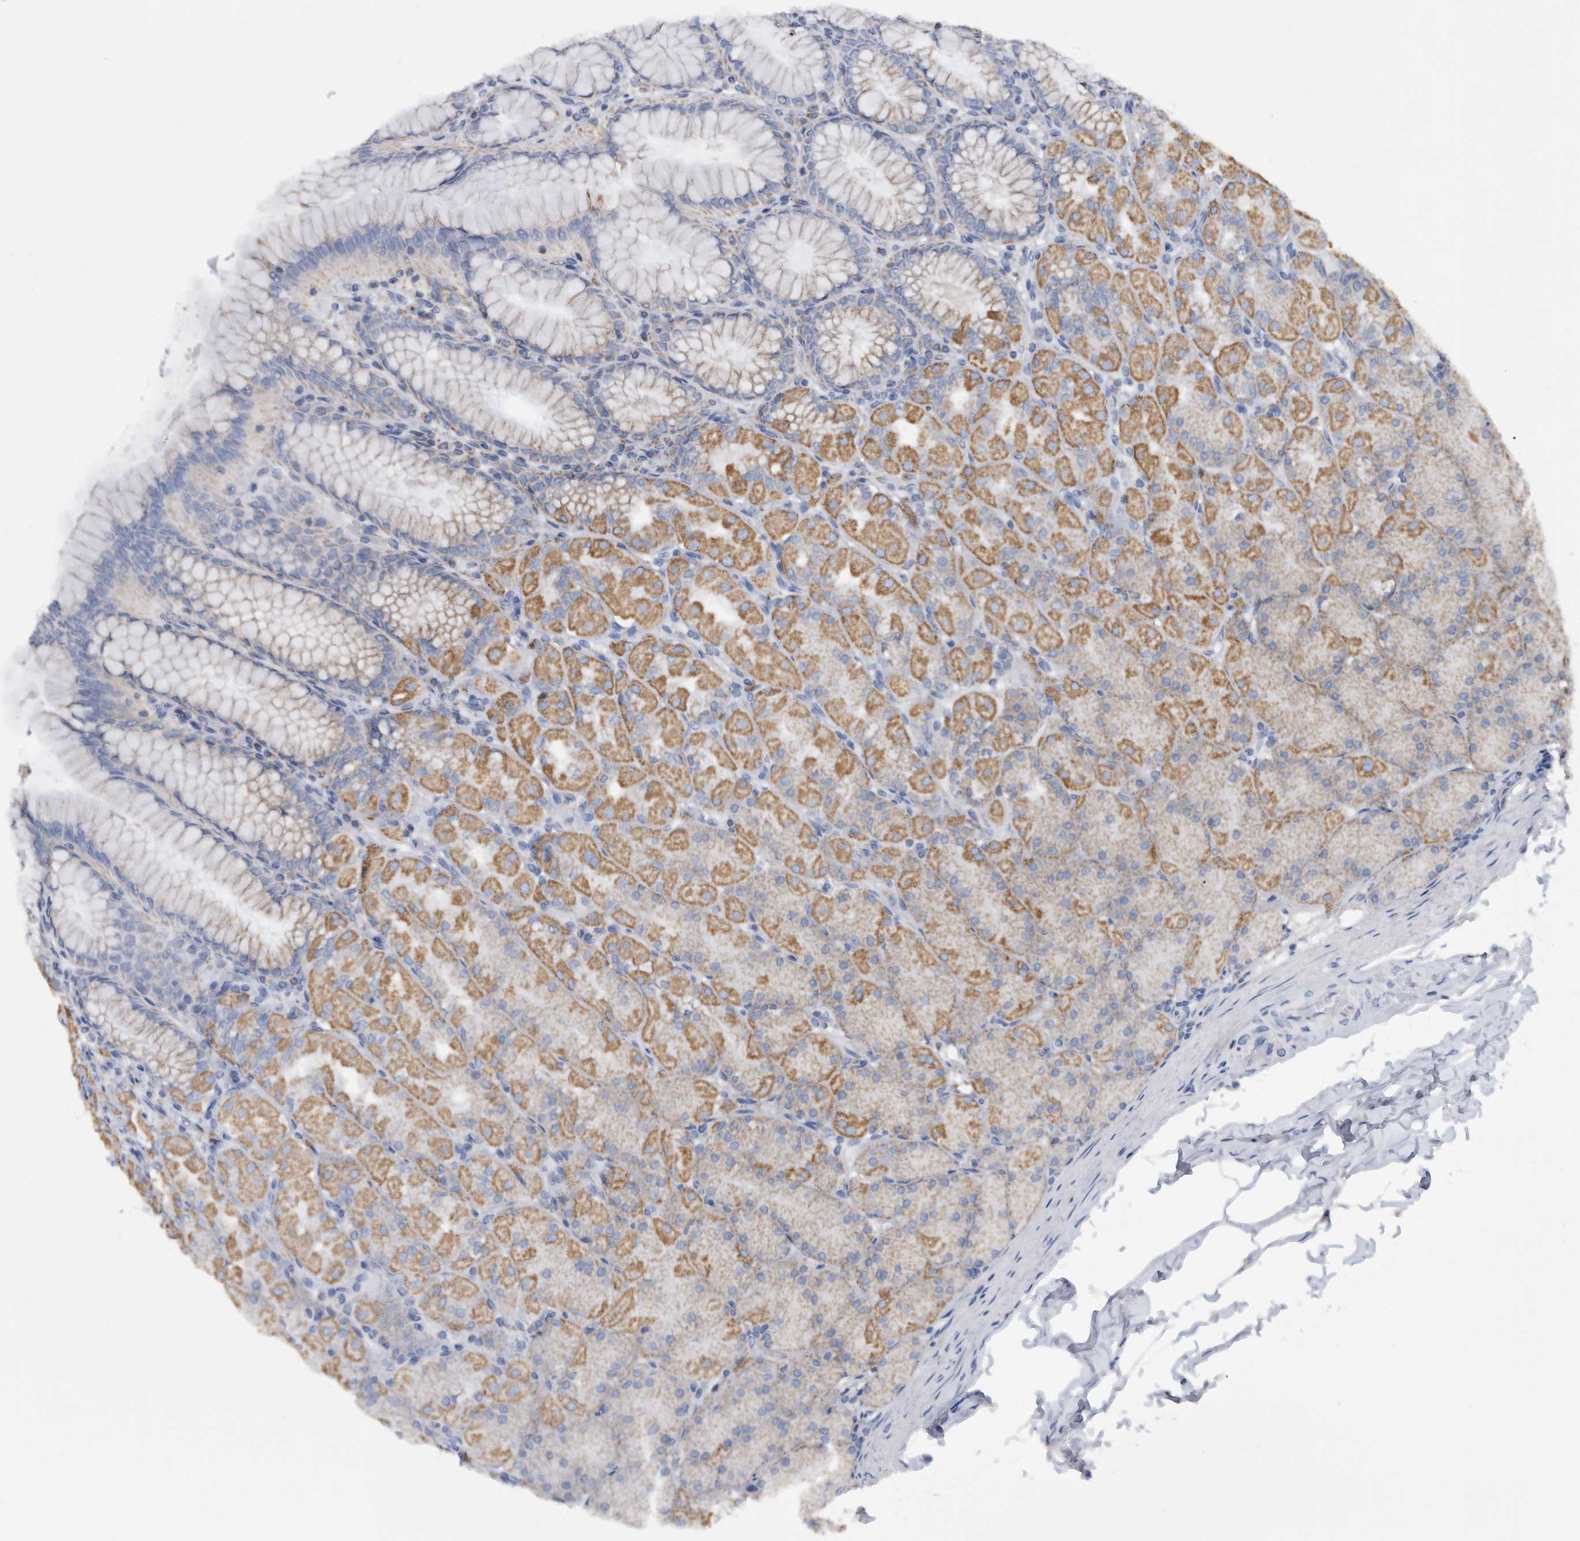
{"staining": {"intensity": "strong", "quantity": "25%-75%", "location": "cytoplasmic/membranous"}, "tissue": "stomach", "cell_type": "Glandular cells", "image_type": "normal", "snomed": [{"axis": "morphology", "description": "Normal tissue, NOS"}, {"axis": "topography", "description": "Stomach, upper"}], "caption": "A brown stain highlights strong cytoplasmic/membranous expression of a protein in glandular cells of unremarkable human stomach. The protein is stained brown, and the nuclei are stained in blue (DAB IHC with brightfield microscopy, high magnification).", "gene": "WFDC1", "patient": {"sex": "female", "age": 56}}